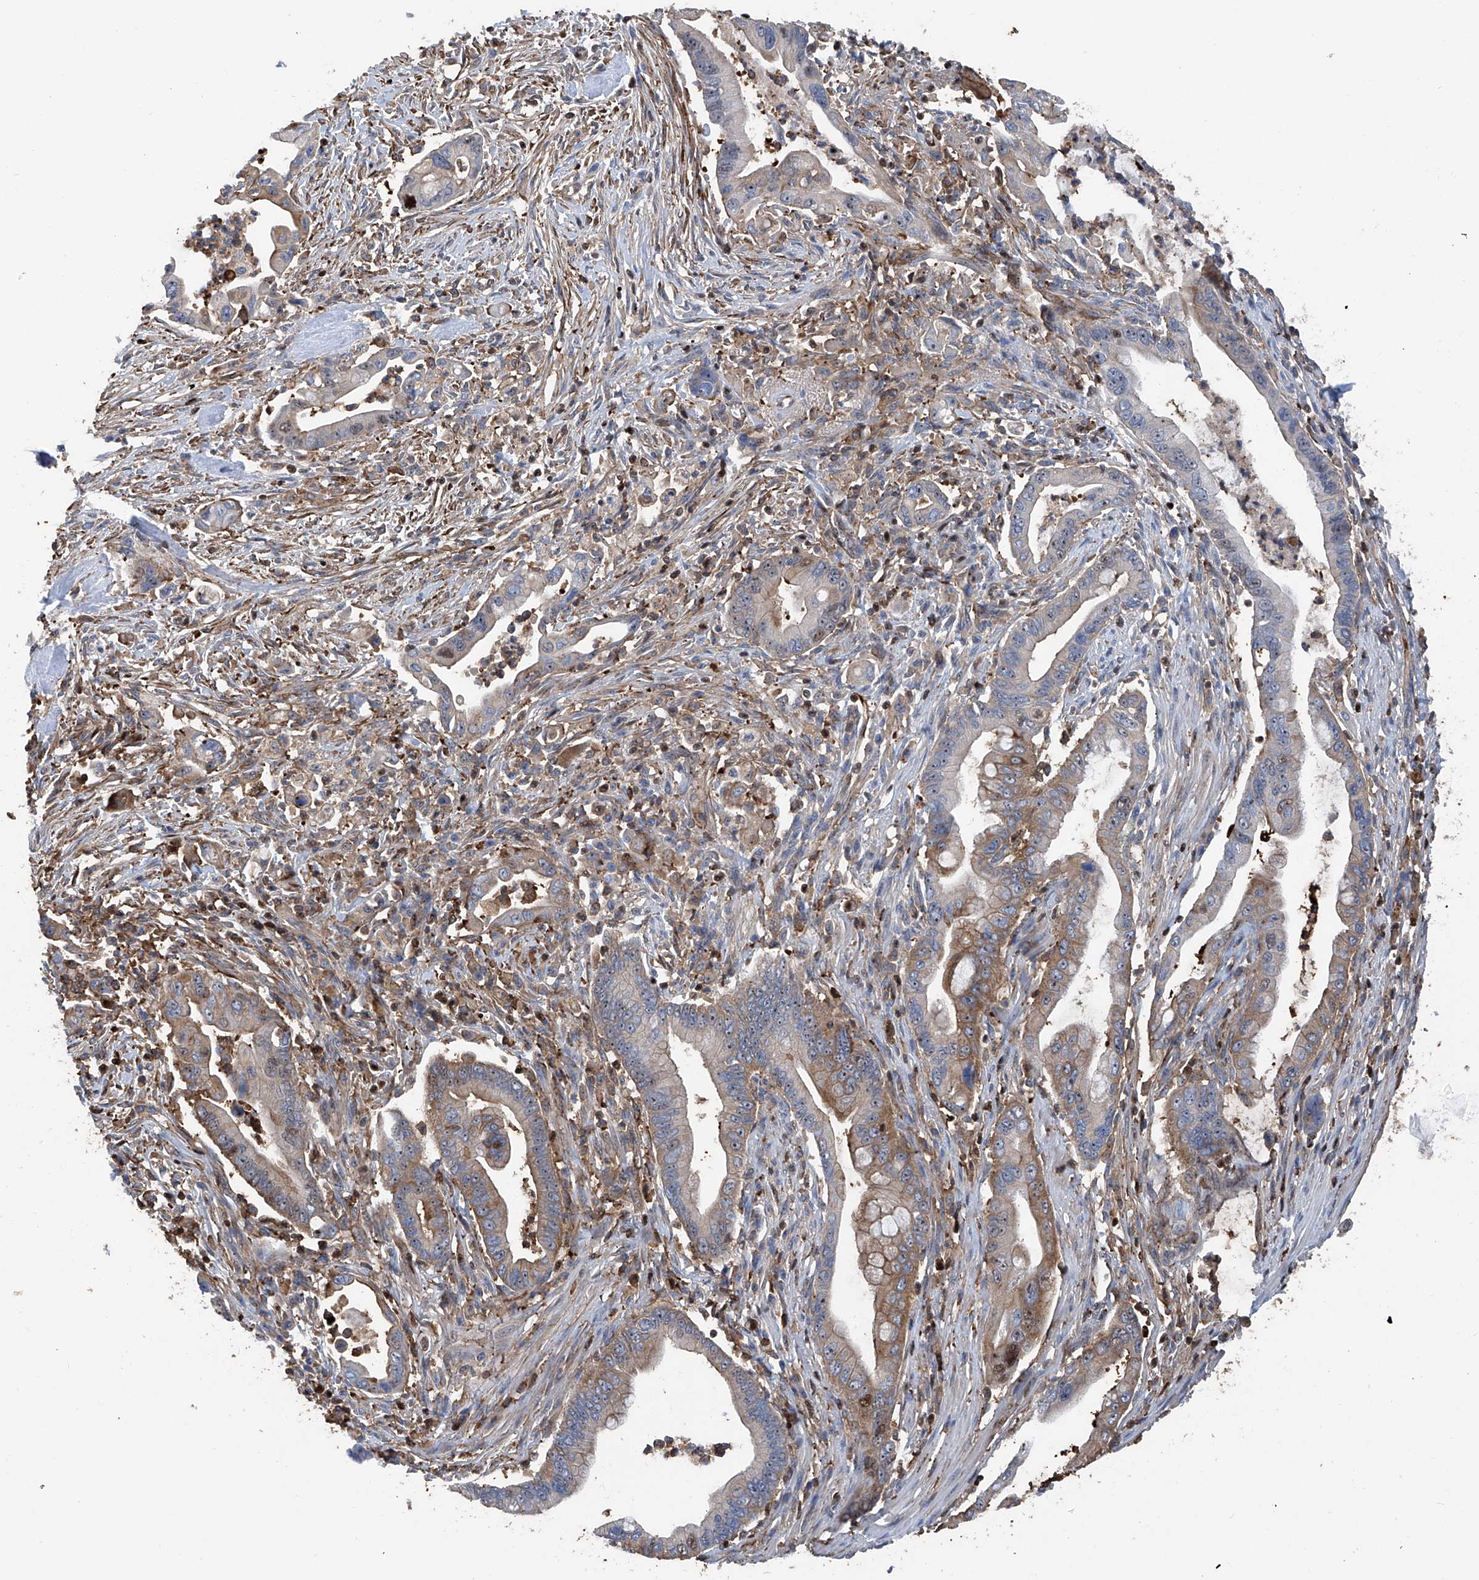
{"staining": {"intensity": "moderate", "quantity": "25%-75%", "location": "cytoplasmic/membranous,nuclear"}, "tissue": "pancreatic cancer", "cell_type": "Tumor cells", "image_type": "cancer", "snomed": [{"axis": "morphology", "description": "Adenocarcinoma, NOS"}, {"axis": "topography", "description": "Pancreas"}], "caption": "The micrograph displays staining of adenocarcinoma (pancreatic), revealing moderate cytoplasmic/membranous and nuclear protein staining (brown color) within tumor cells. (DAB IHC with brightfield microscopy, high magnification).", "gene": "ZNF484", "patient": {"sex": "male", "age": 78}}